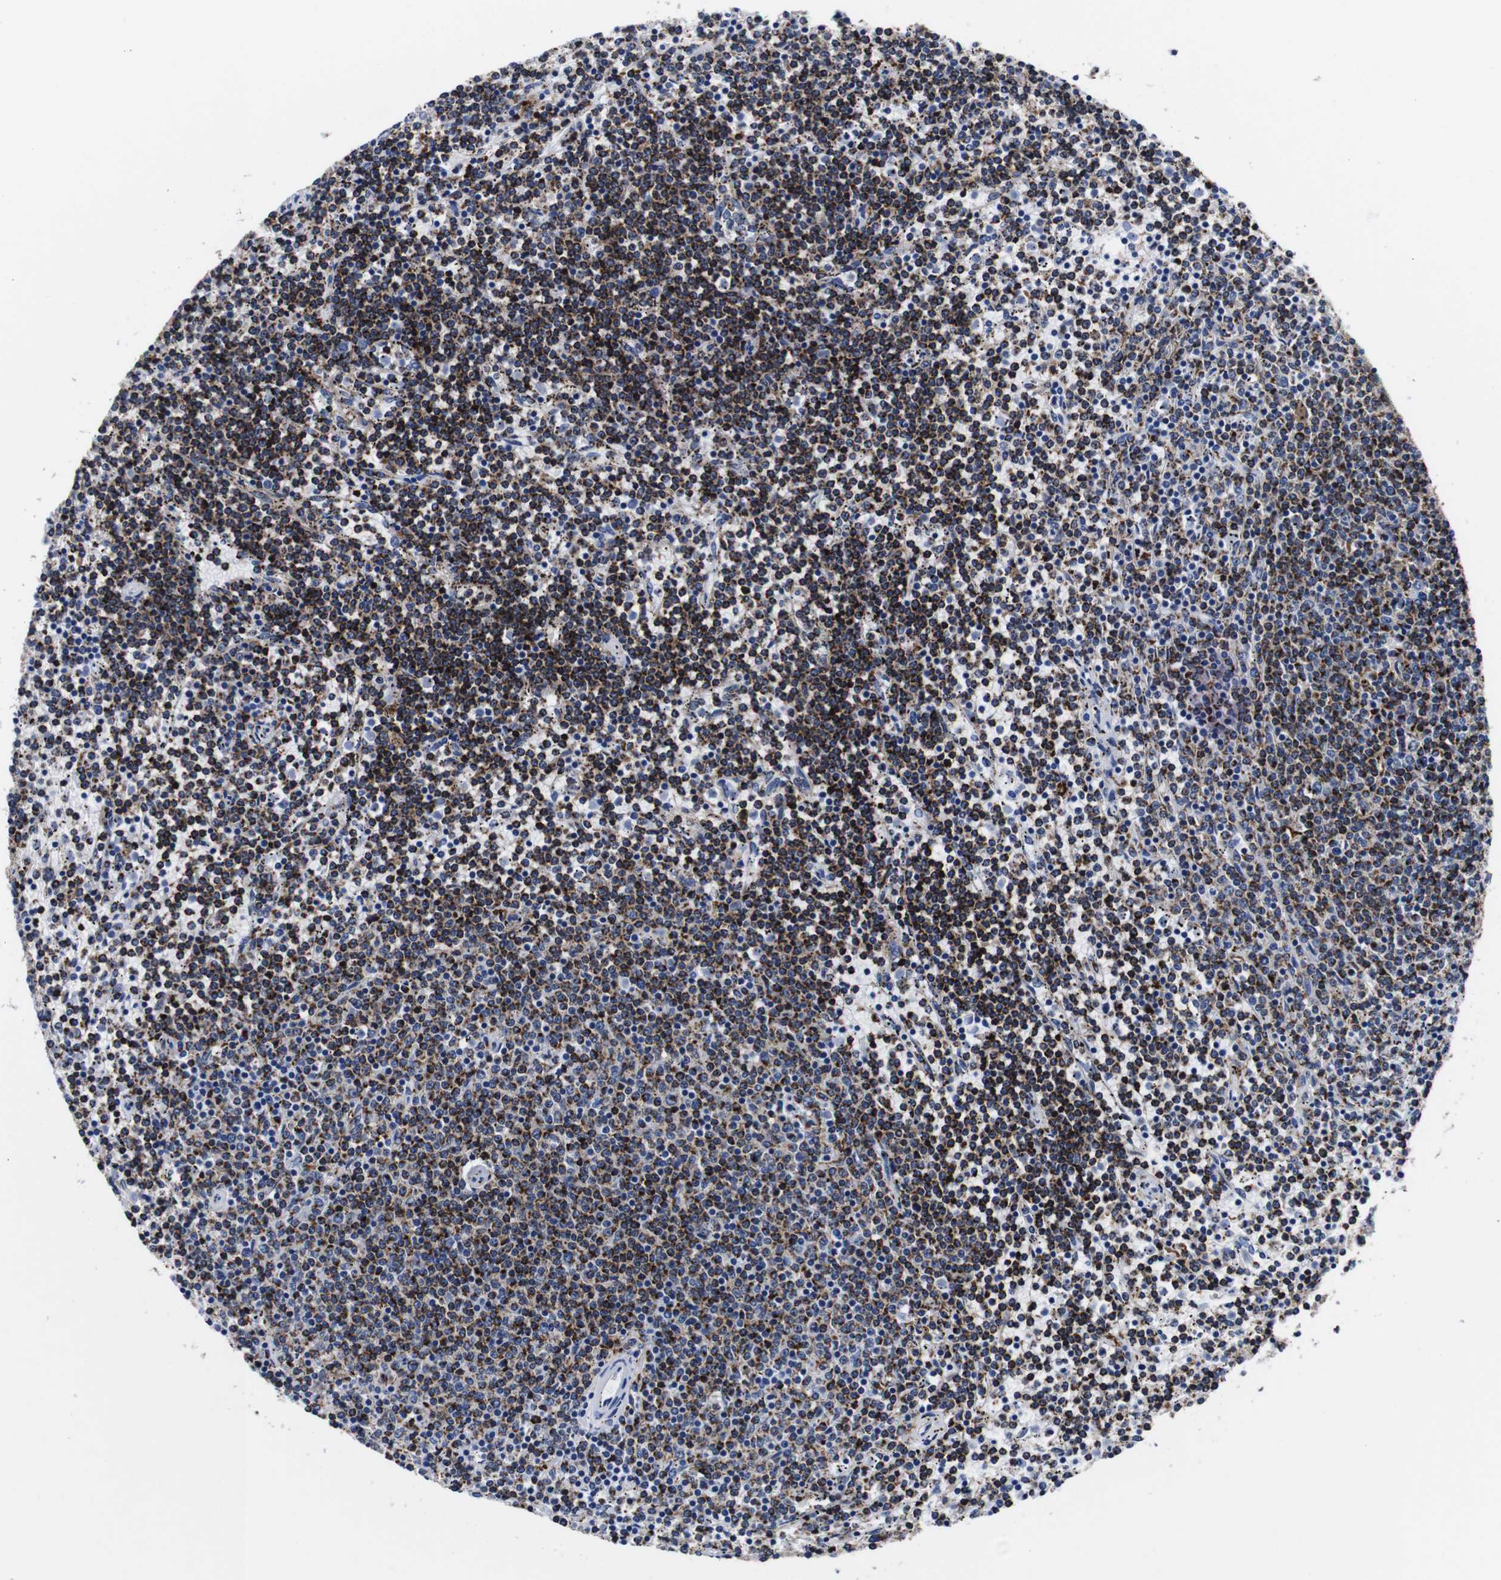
{"staining": {"intensity": "strong", "quantity": ">75%", "location": "cytoplasmic/membranous"}, "tissue": "lymphoma", "cell_type": "Tumor cells", "image_type": "cancer", "snomed": [{"axis": "morphology", "description": "Malignant lymphoma, non-Hodgkin's type, Low grade"}, {"axis": "topography", "description": "Spleen"}], "caption": "The immunohistochemical stain highlights strong cytoplasmic/membranous staining in tumor cells of lymphoma tissue.", "gene": "HLA-DMB", "patient": {"sex": "female", "age": 50}}